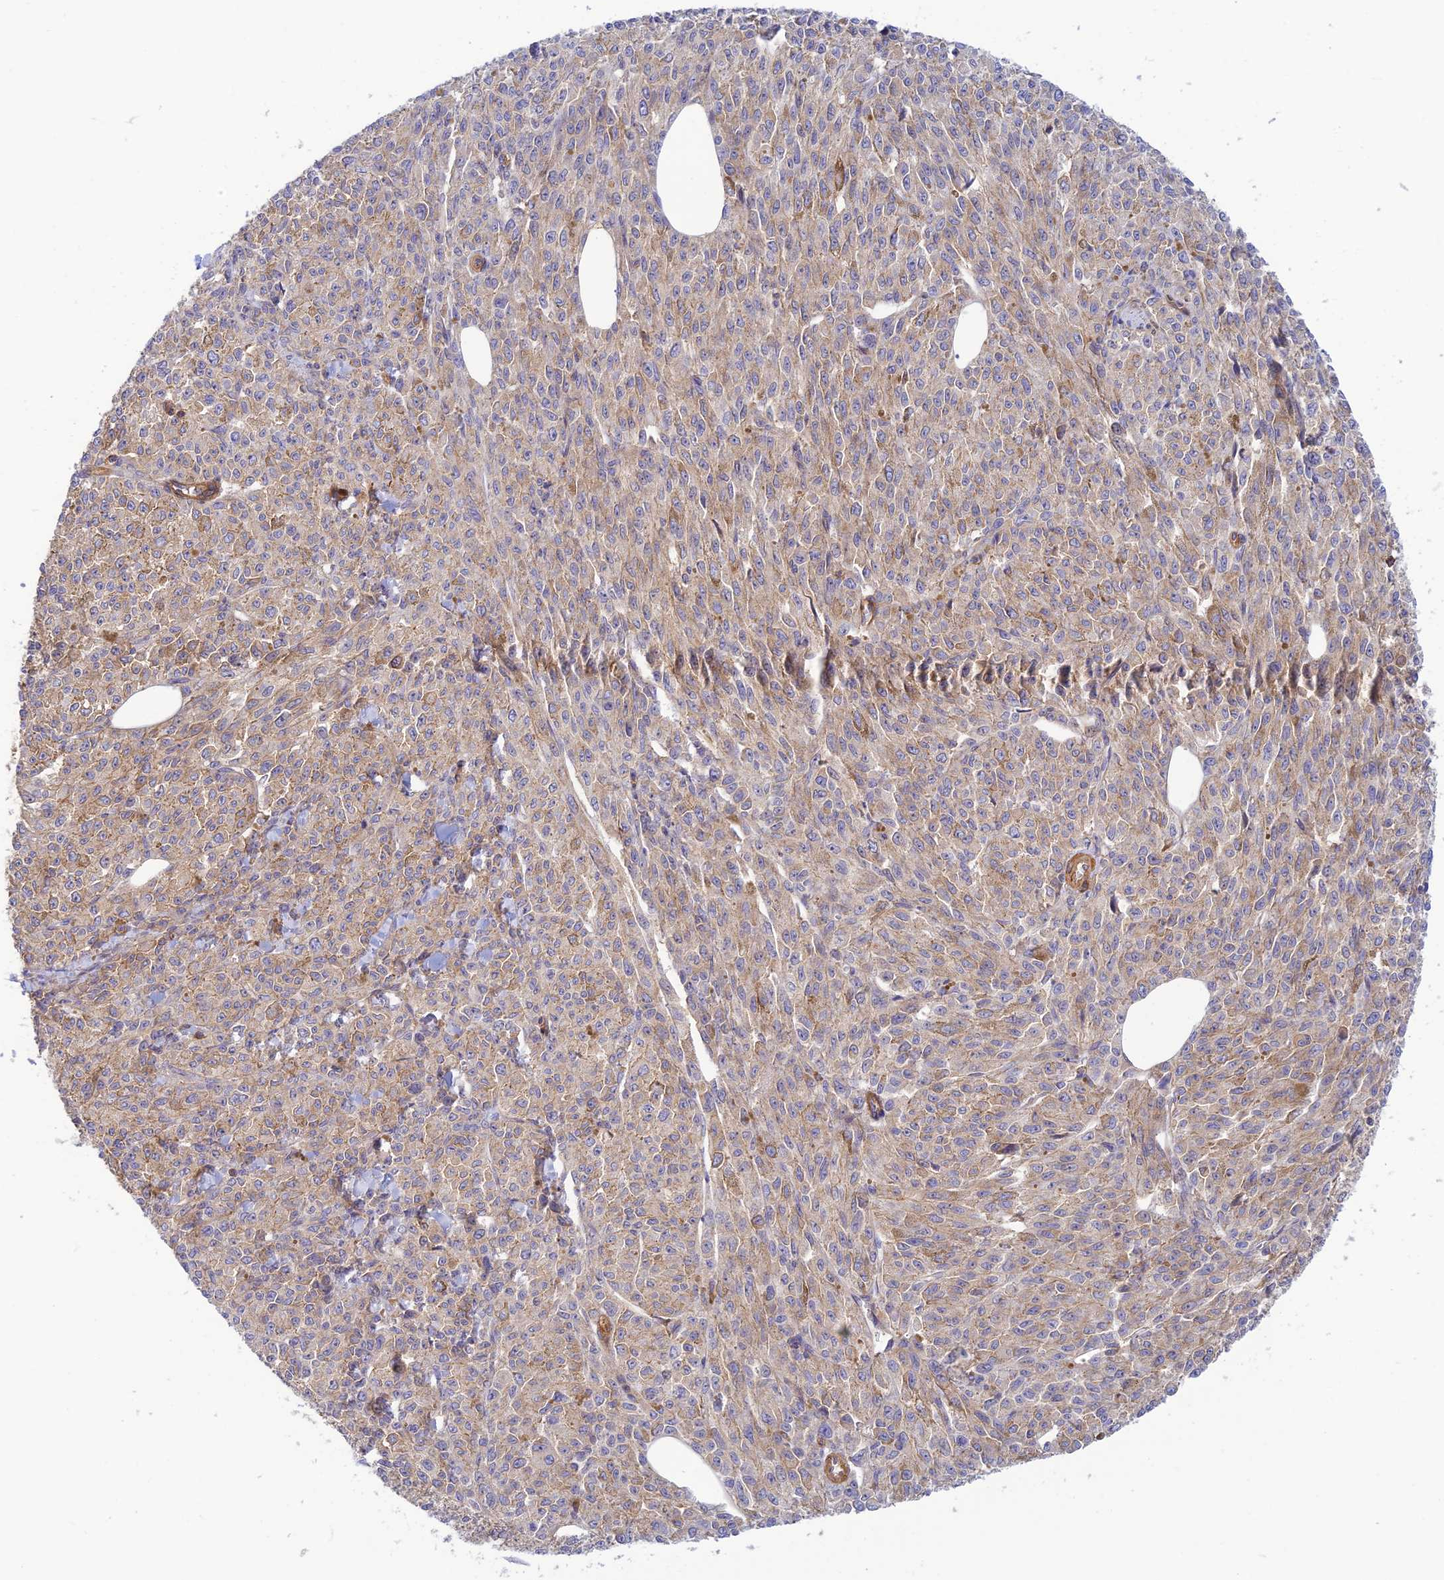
{"staining": {"intensity": "weak", "quantity": "25%-75%", "location": "cytoplasmic/membranous"}, "tissue": "melanoma", "cell_type": "Tumor cells", "image_type": "cancer", "snomed": [{"axis": "morphology", "description": "Malignant melanoma, NOS"}, {"axis": "topography", "description": "Skin"}], "caption": "Human malignant melanoma stained with a protein marker demonstrates weak staining in tumor cells.", "gene": "PPP1R12C", "patient": {"sex": "female", "age": 52}}